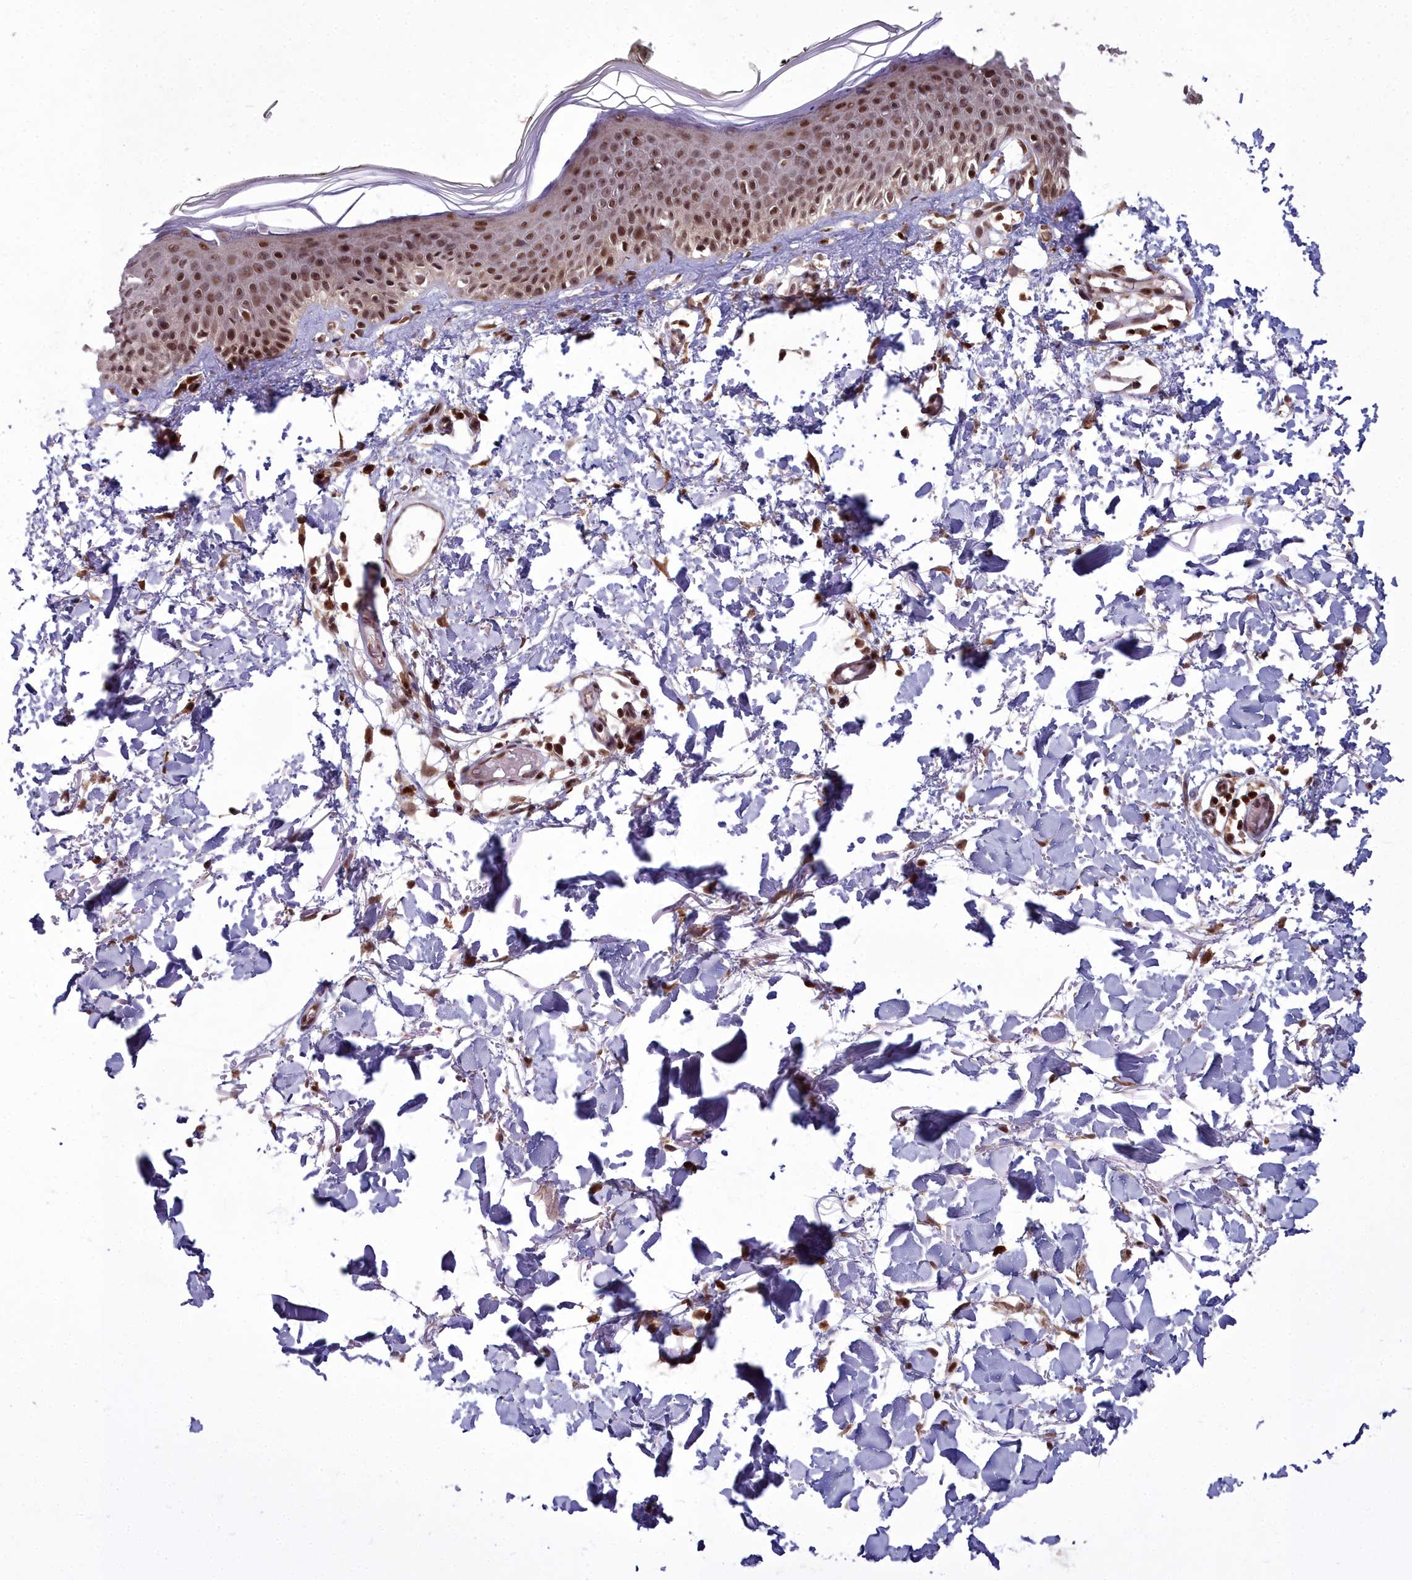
{"staining": {"intensity": "moderate", "quantity": ">75%", "location": "nuclear"}, "tissue": "skin", "cell_type": "Fibroblasts", "image_type": "normal", "snomed": [{"axis": "morphology", "description": "Normal tissue, NOS"}, {"axis": "topography", "description": "Skin"}], "caption": "Skin stained with IHC exhibits moderate nuclear staining in approximately >75% of fibroblasts. (brown staining indicates protein expression, while blue staining denotes nuclei).", "gene": "GMEB1", "patient": {"sex": "male", "age": 62}}